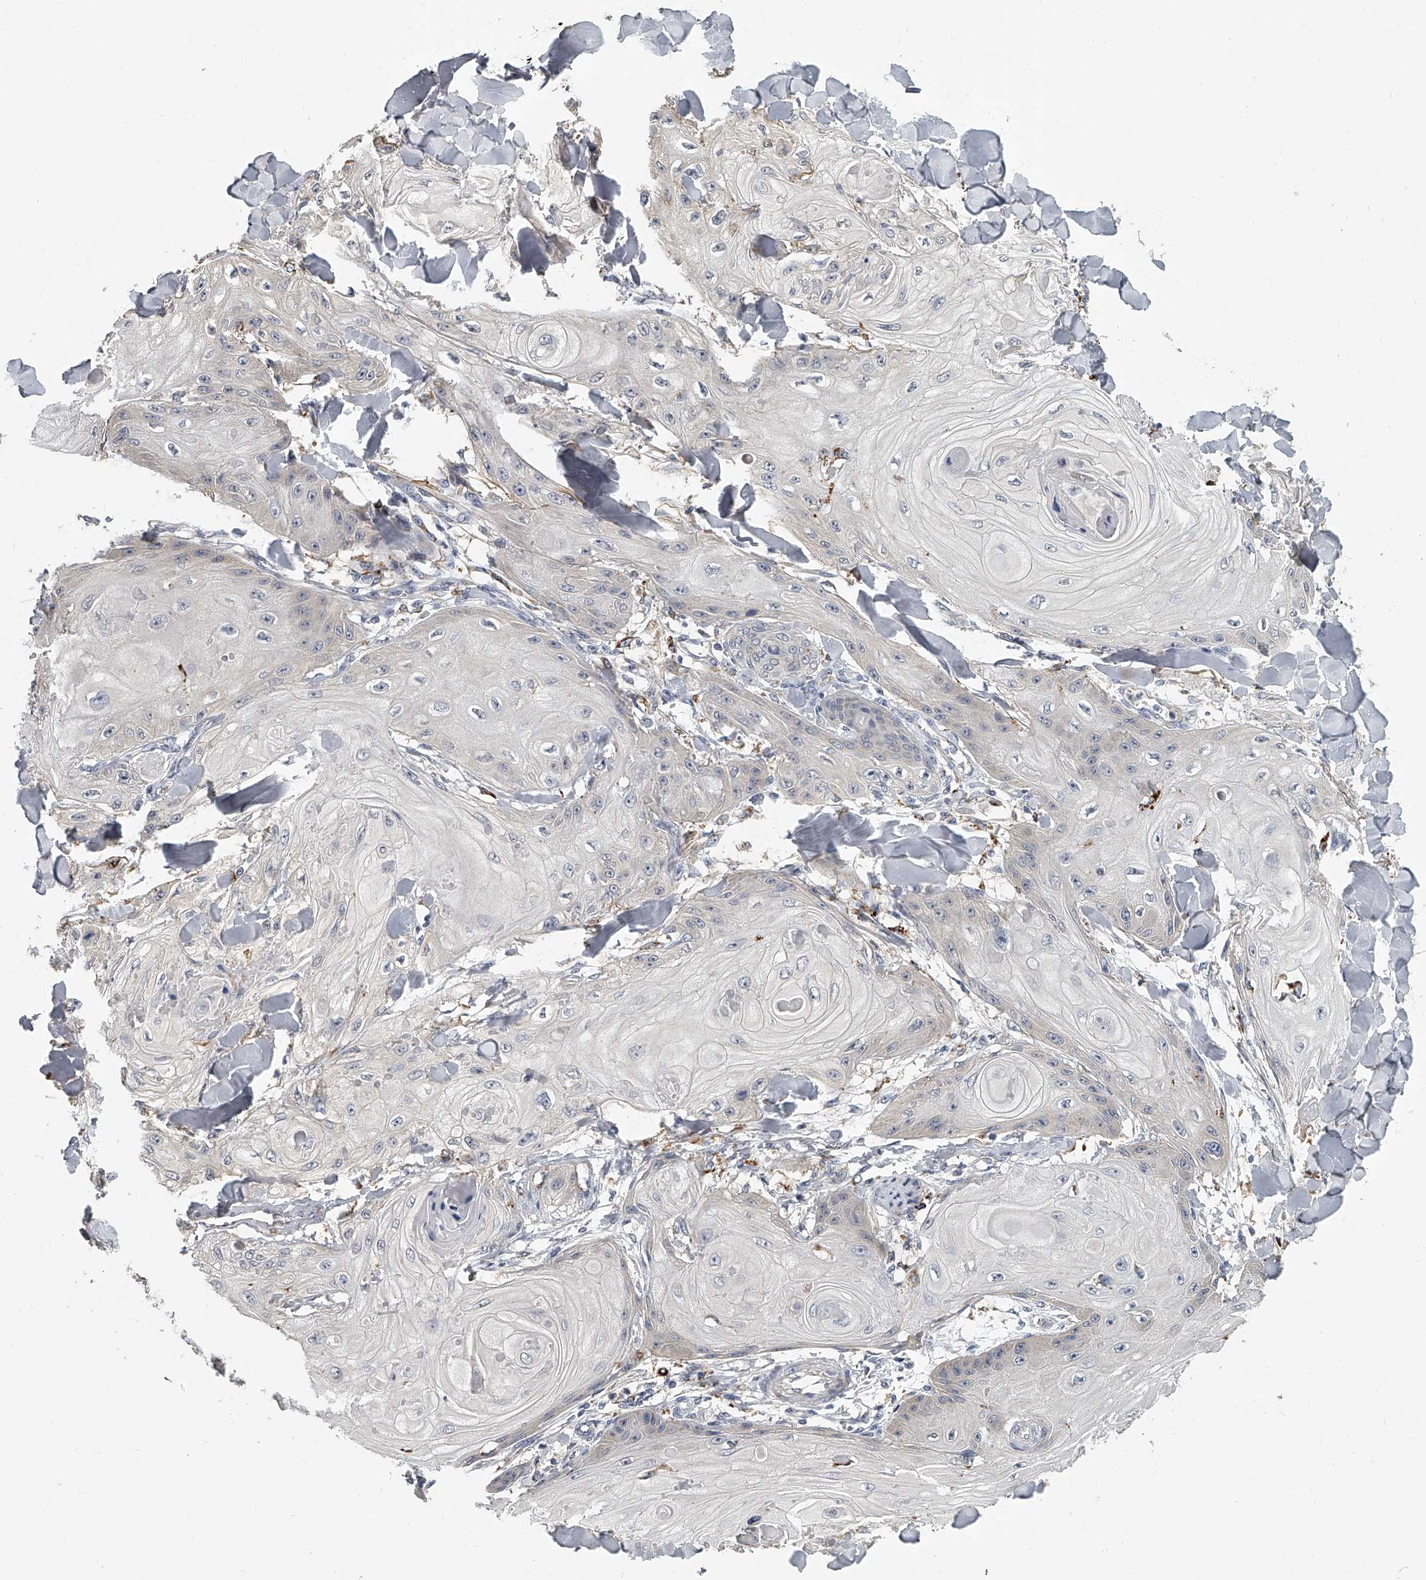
{"staining": {"intensity": "negative", "quantity": "none", "location": "none"}, "tissue": "skin cancer", "cell_type": "Tumor cells", "image_type": "cancer", "snomed": [{"axis": "morphology", "description": "Squamous cell carcinoma, NOS"}, {"axis": "topography", "description": "Skin"}], "caption": "DAB (3,3'-diaminobenzidine) immunohistochemical staining of squamous cell carcinoma (skin) demonstrates no significant staining in tumor cells.", "gene": "KLHL7", "patient": {"sex": "male", "age": 74}}